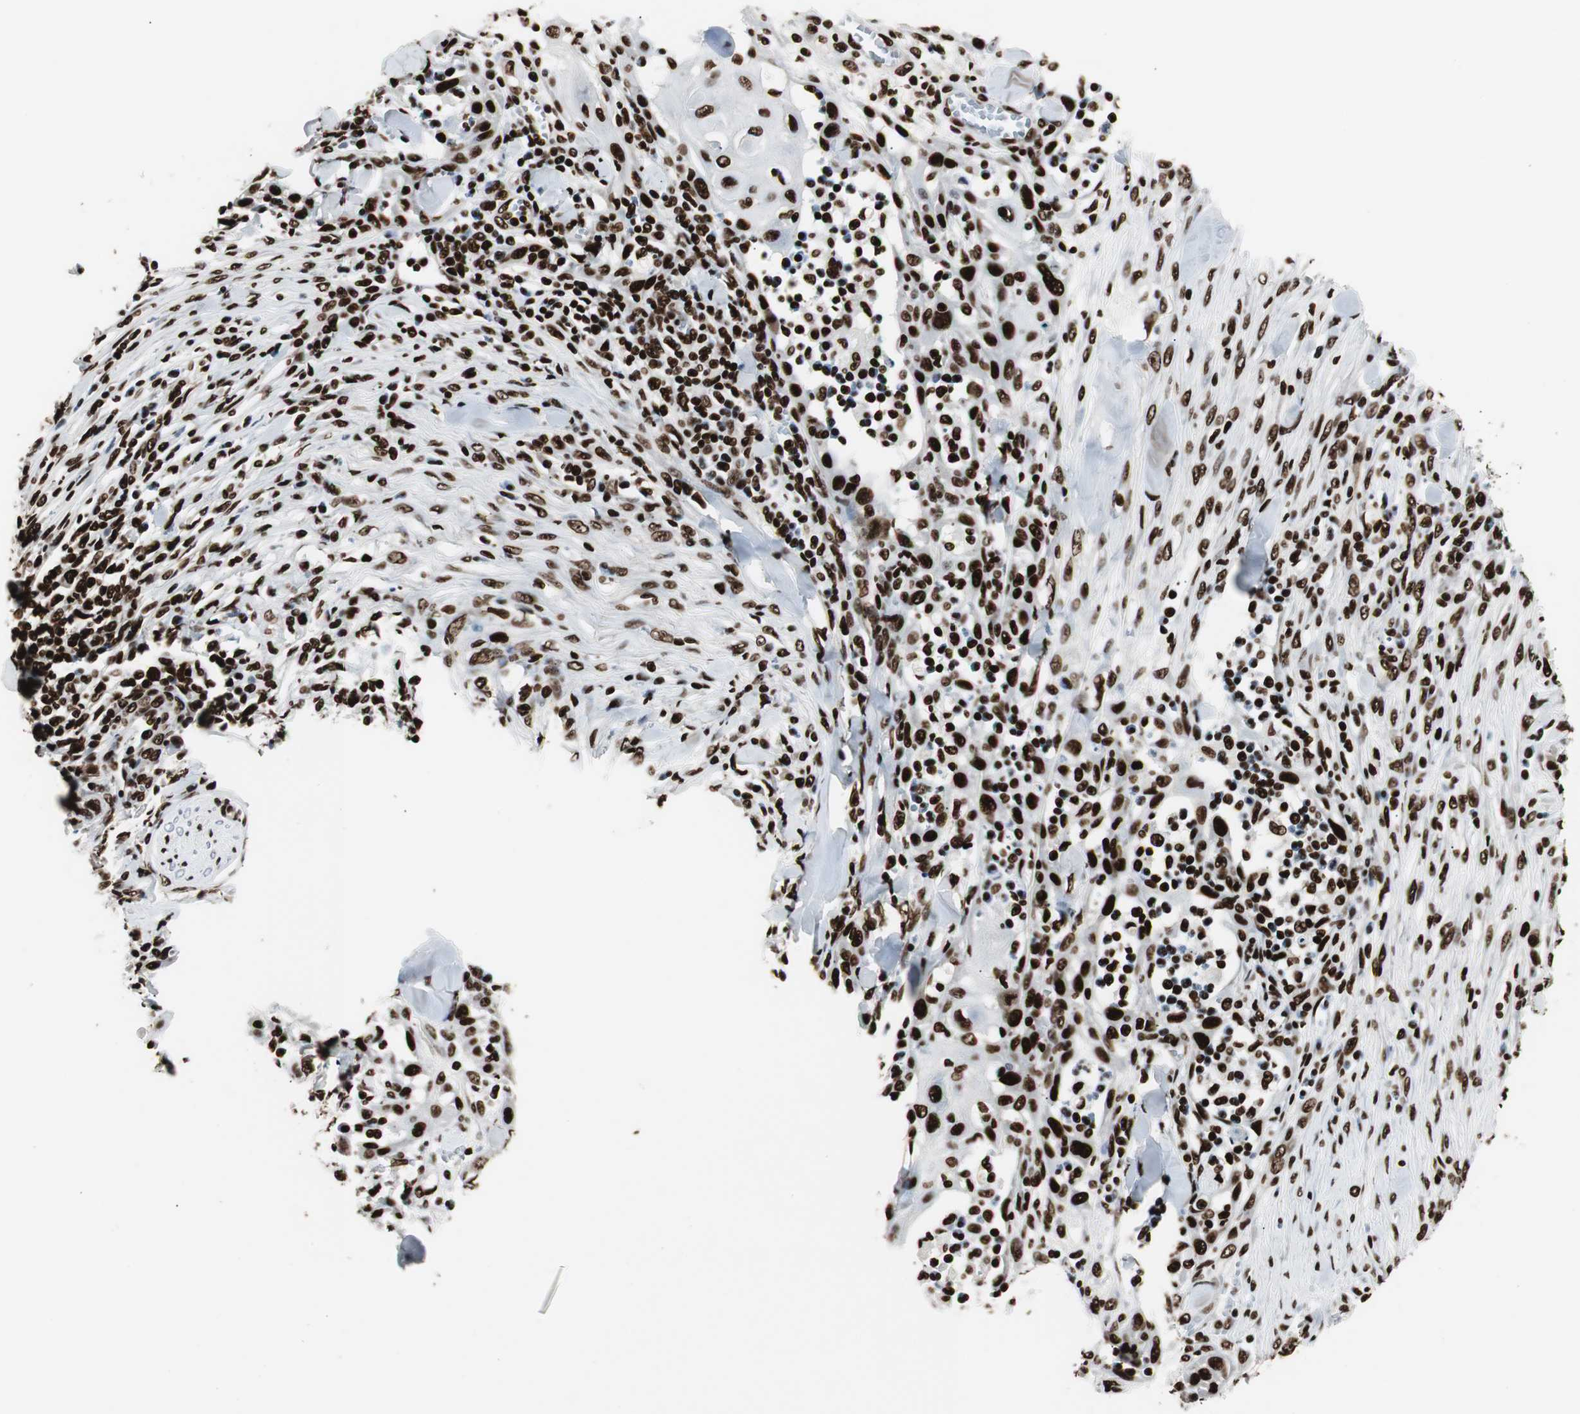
{"staining": {"intensity": "strong", "quantity": ">75%", "location": "nuclear"}, "tissue": "skin cancer", "cell_type": "Tumor cells", "image_type": "cancer", "snomed": [{"axis": "morphology", "description": "Squamous cell carcinoma, NOS"}, {"axis": "topography", "description": "Skin"}], "caption": "Immunohistochemistry photomicrograph of neoplastic tissue: skin squamous cell carcinoma stained using immunohistochemistry (IHC) shows high levels of strong protein expression localized specifically in the nuclear of tumor cells, appearing as a nuclear brown color.", "gene": "MTA2", "patient": {"sex": "male", "age": 24}}